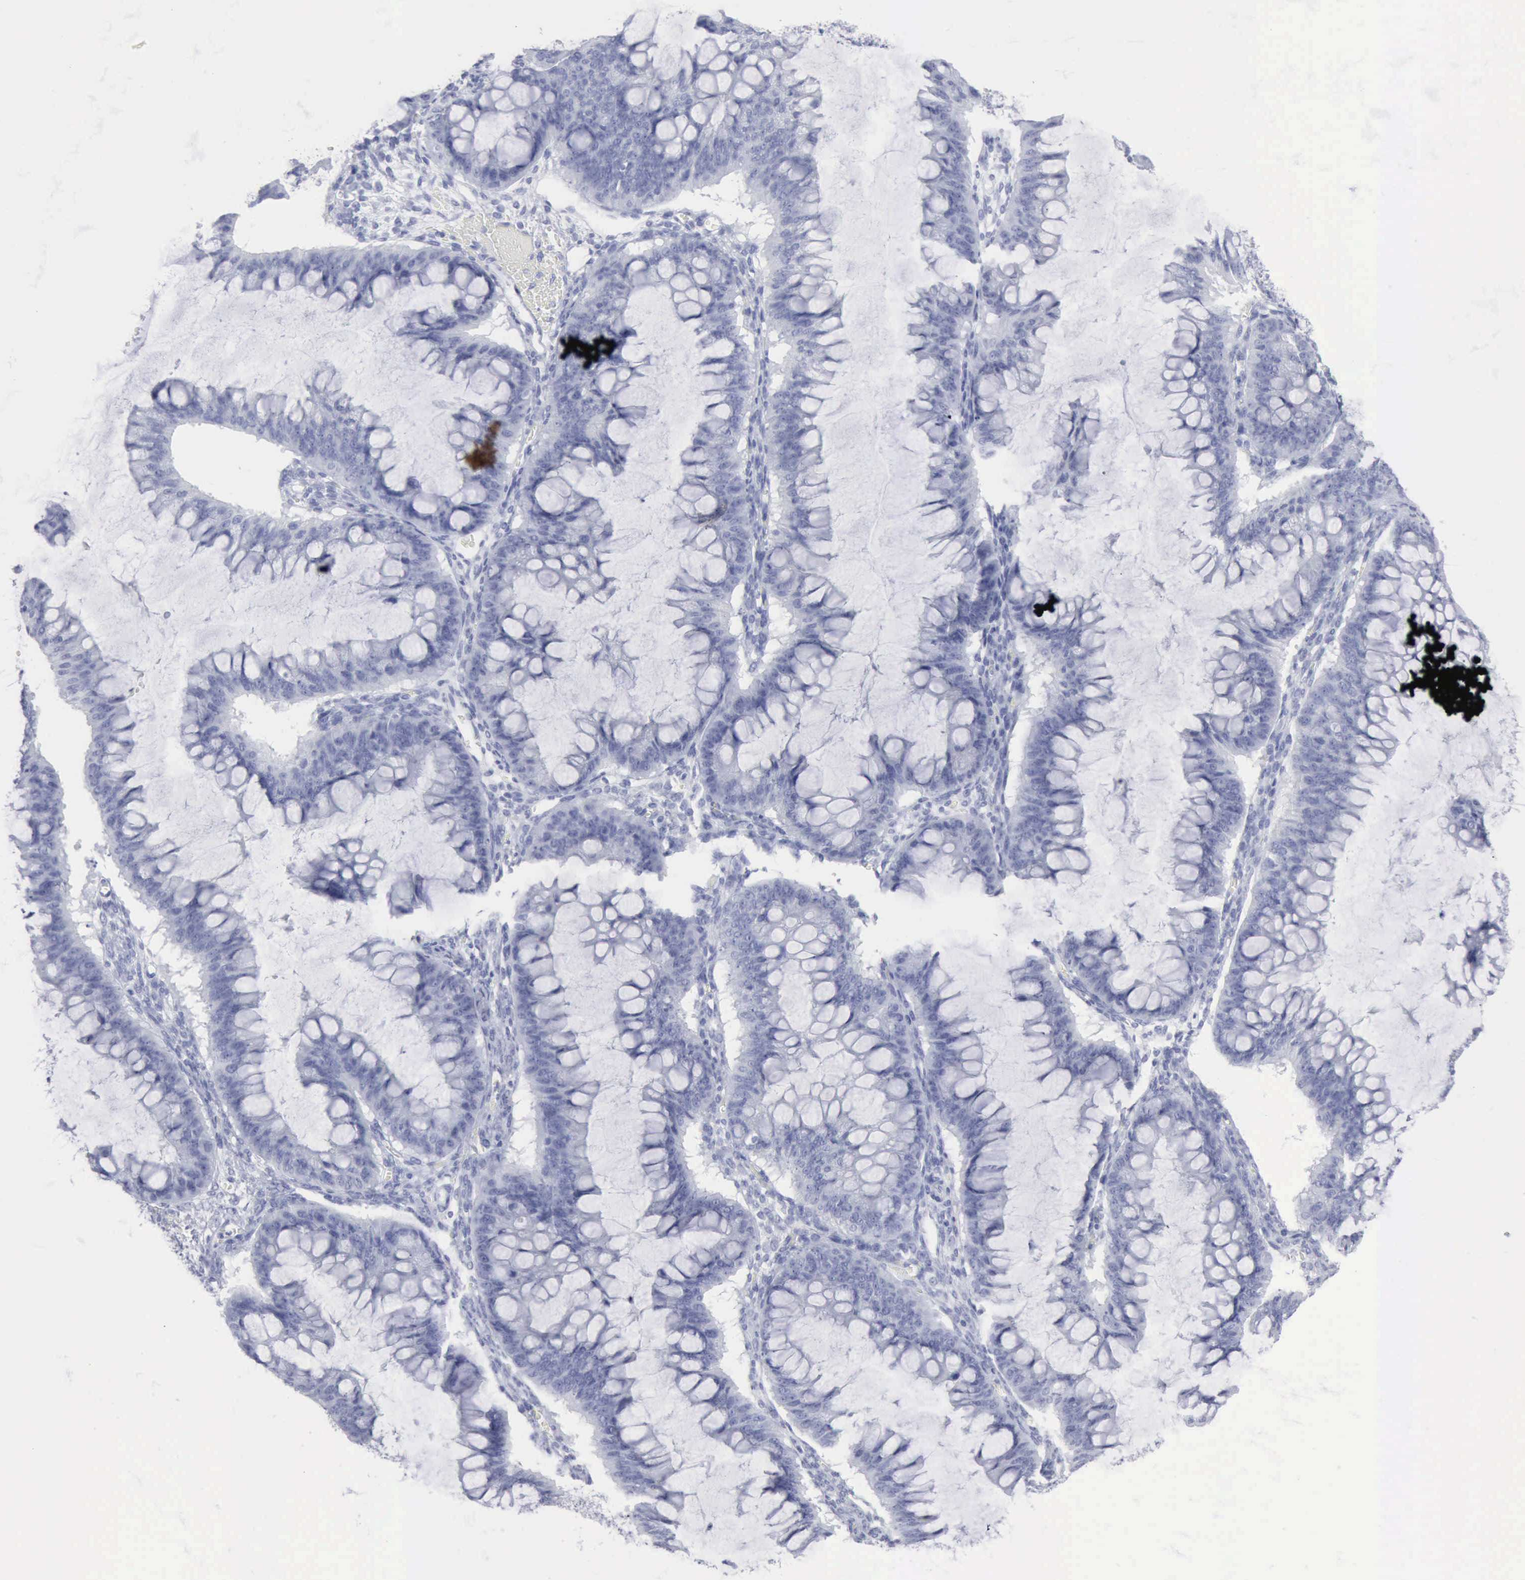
{"staining": {"intensity": "negative", "quantity": "none", "location": "none"}, "tissue": "ovarian cancer", "cell_type": "Tumor cells", "image_type": "cancer", "snomed": [{"axis": "morphology", "description": "Cystadenocarcinoma, mucinous, NOS"}, {"axis": "topography", "description": "Ovary"}], "caption": "An IHC image of ovarian cancer (mucinous cystadenocarcinoma) is shown. There is no staining in tumor cells of ovarian cancer (mucinous cystadenocarcinoma).", "gene": "CMA1", "patient": {"sex": "female", "age": 73}}